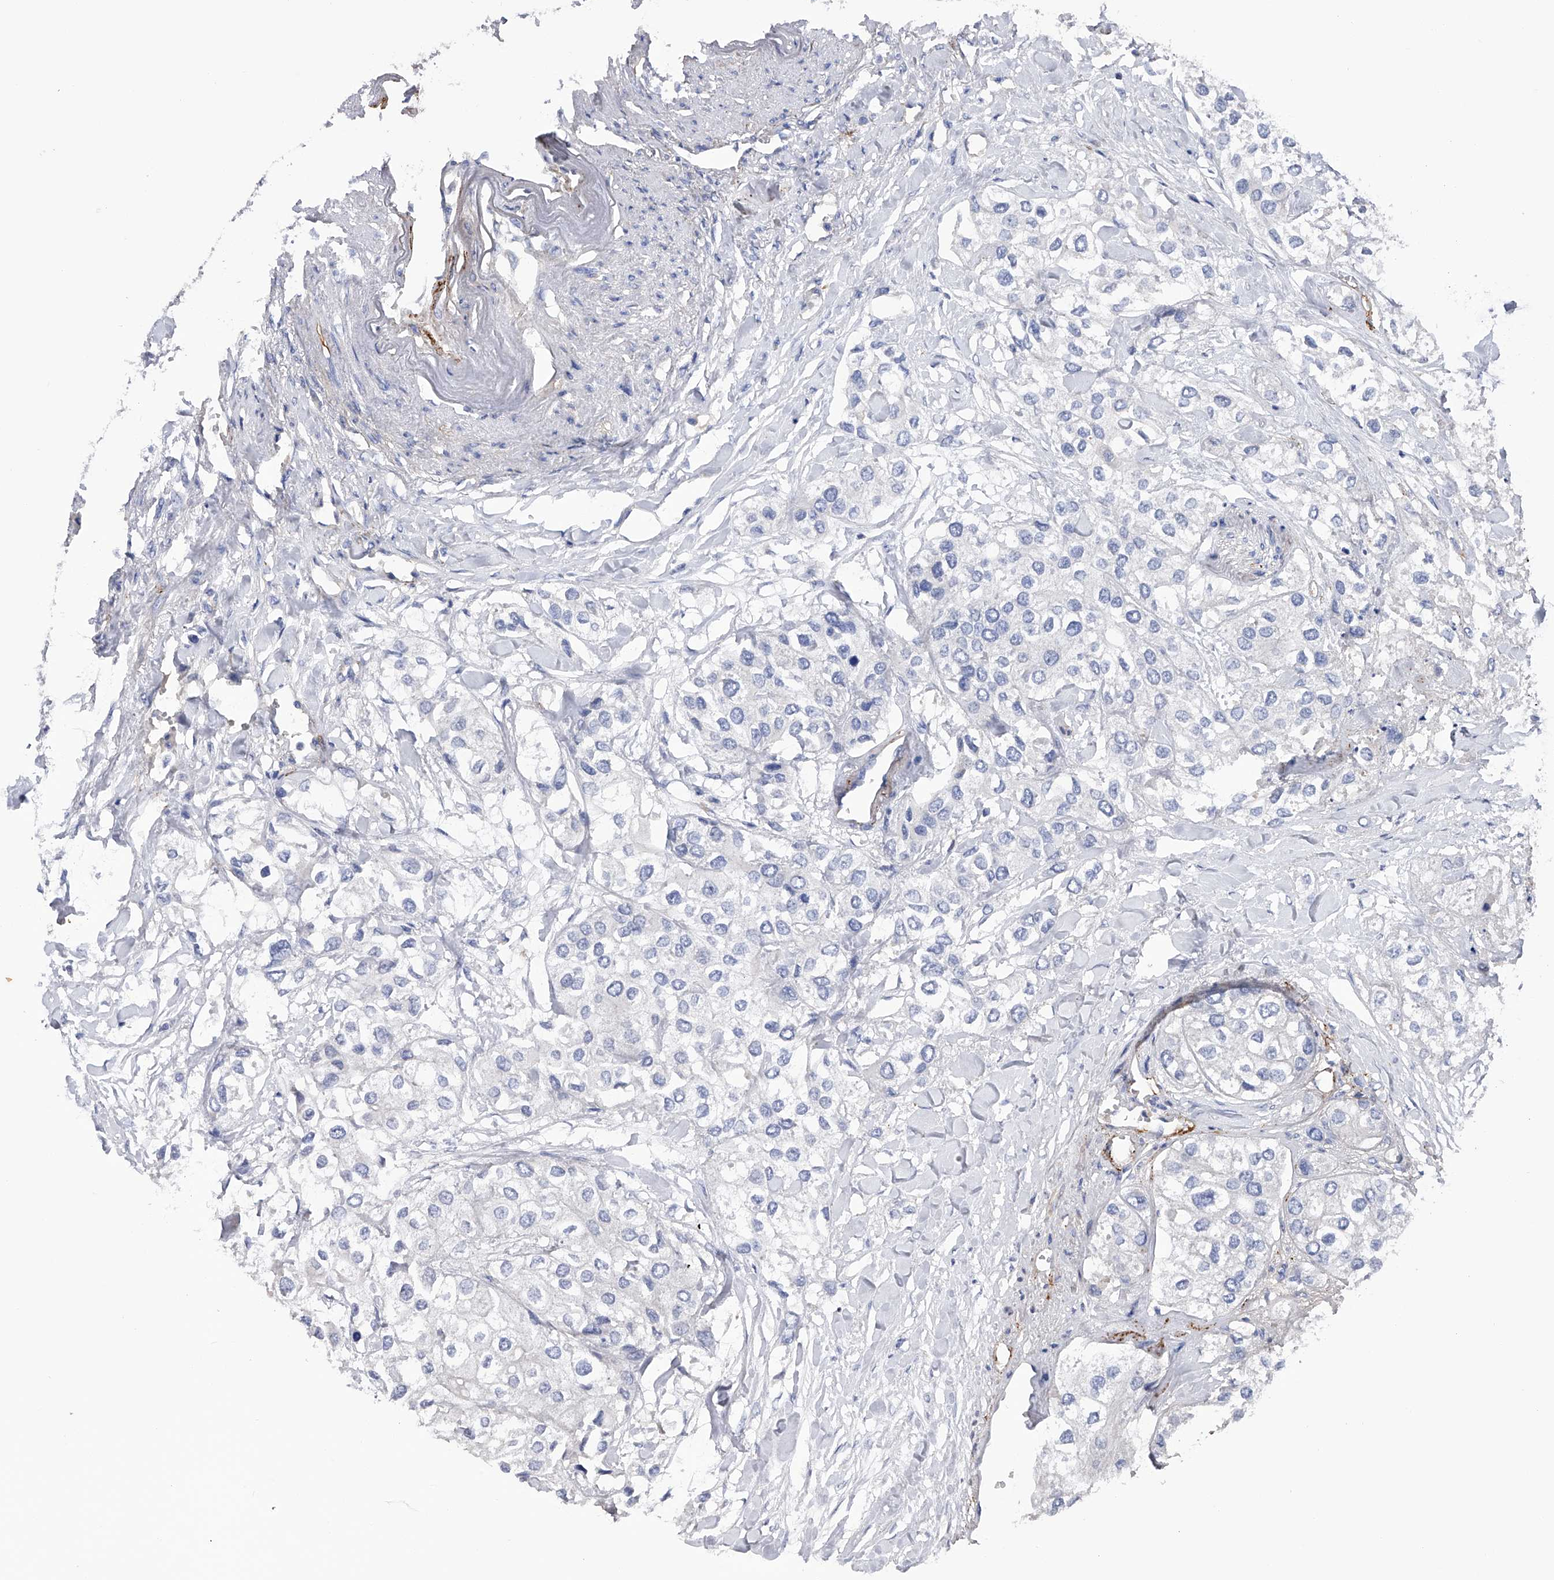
{"staining": {"intensity": "negative", "quantity": "none", "location": "none"}, "tissue": "urothelial cancer", "cell_type": "Tumor cells", "image_type": "cancer", "snomed": [{"axis": "morphology", "description": "Urothelial carcinoma, High grade"}, {"axis": "topography", "description": "Urinary bladder"}], "caption": "Urothelial carcinoma (high-grade) was stained to show a protein in brown. There is no significant staining in tumor cells.", "gene": "RWDD2A", "patient": {"sex": "male", "age": 64}}